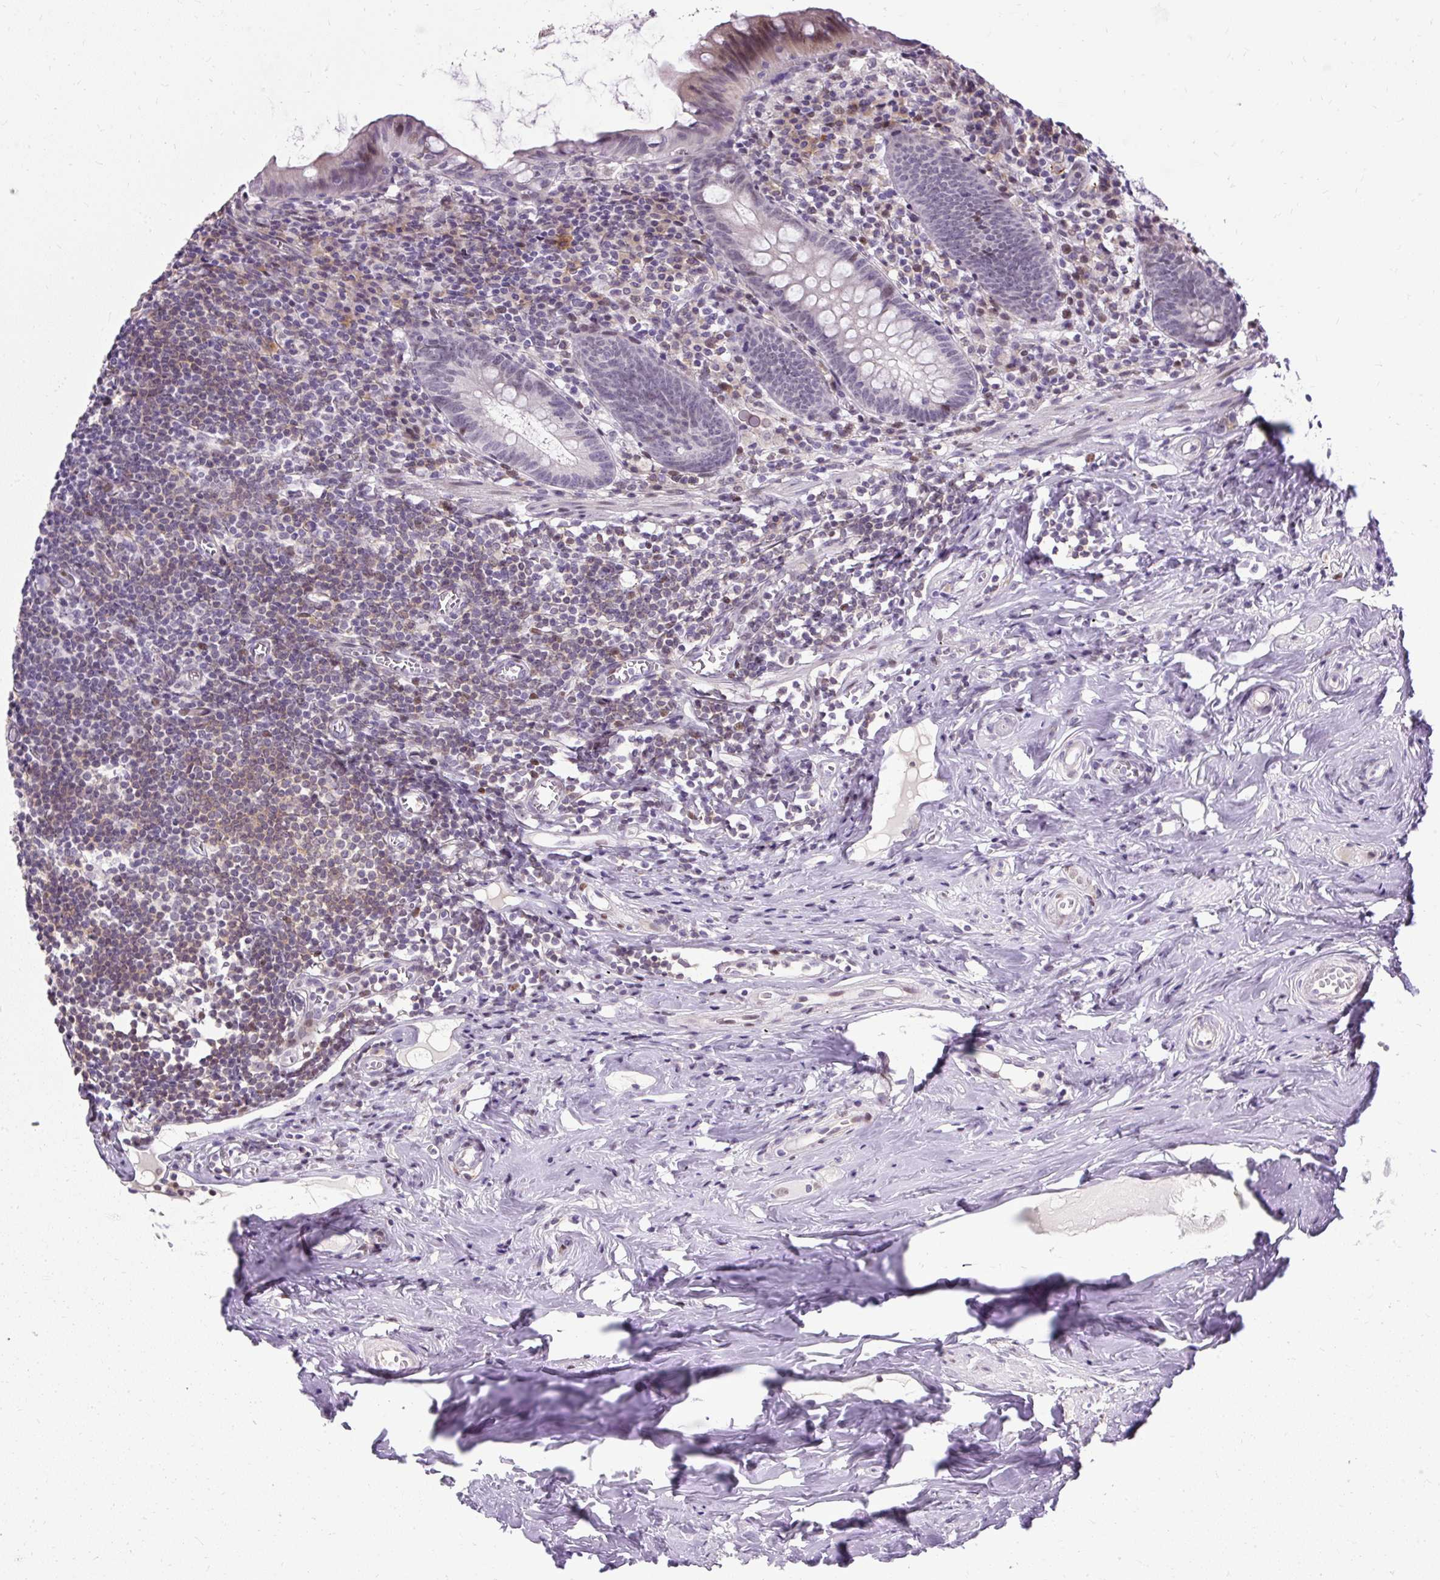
{"staining": {"intensity": "moderate", "quantity": "25%-75%", "location": "nuclear"}, "tissue": "appendix", "cell_type": "Glandular cells", "image_type": "normal", "snomed": [{"axis": "morphology", "description": "Normal tissue, NOS"}, {"axis": "topography", "description": "Appendix"}], "caption": "An image of appendix stained for a protein shows moderate nuclear brown staining in glandular cells. The staining was performed using DAB to visualize the protein expression in brown, while the nuclei were stained in blue with hematoxylin (Magnification: 20x).", "gene": "ARHGEF18", "patient": {"sex": "female", "age": 51}}